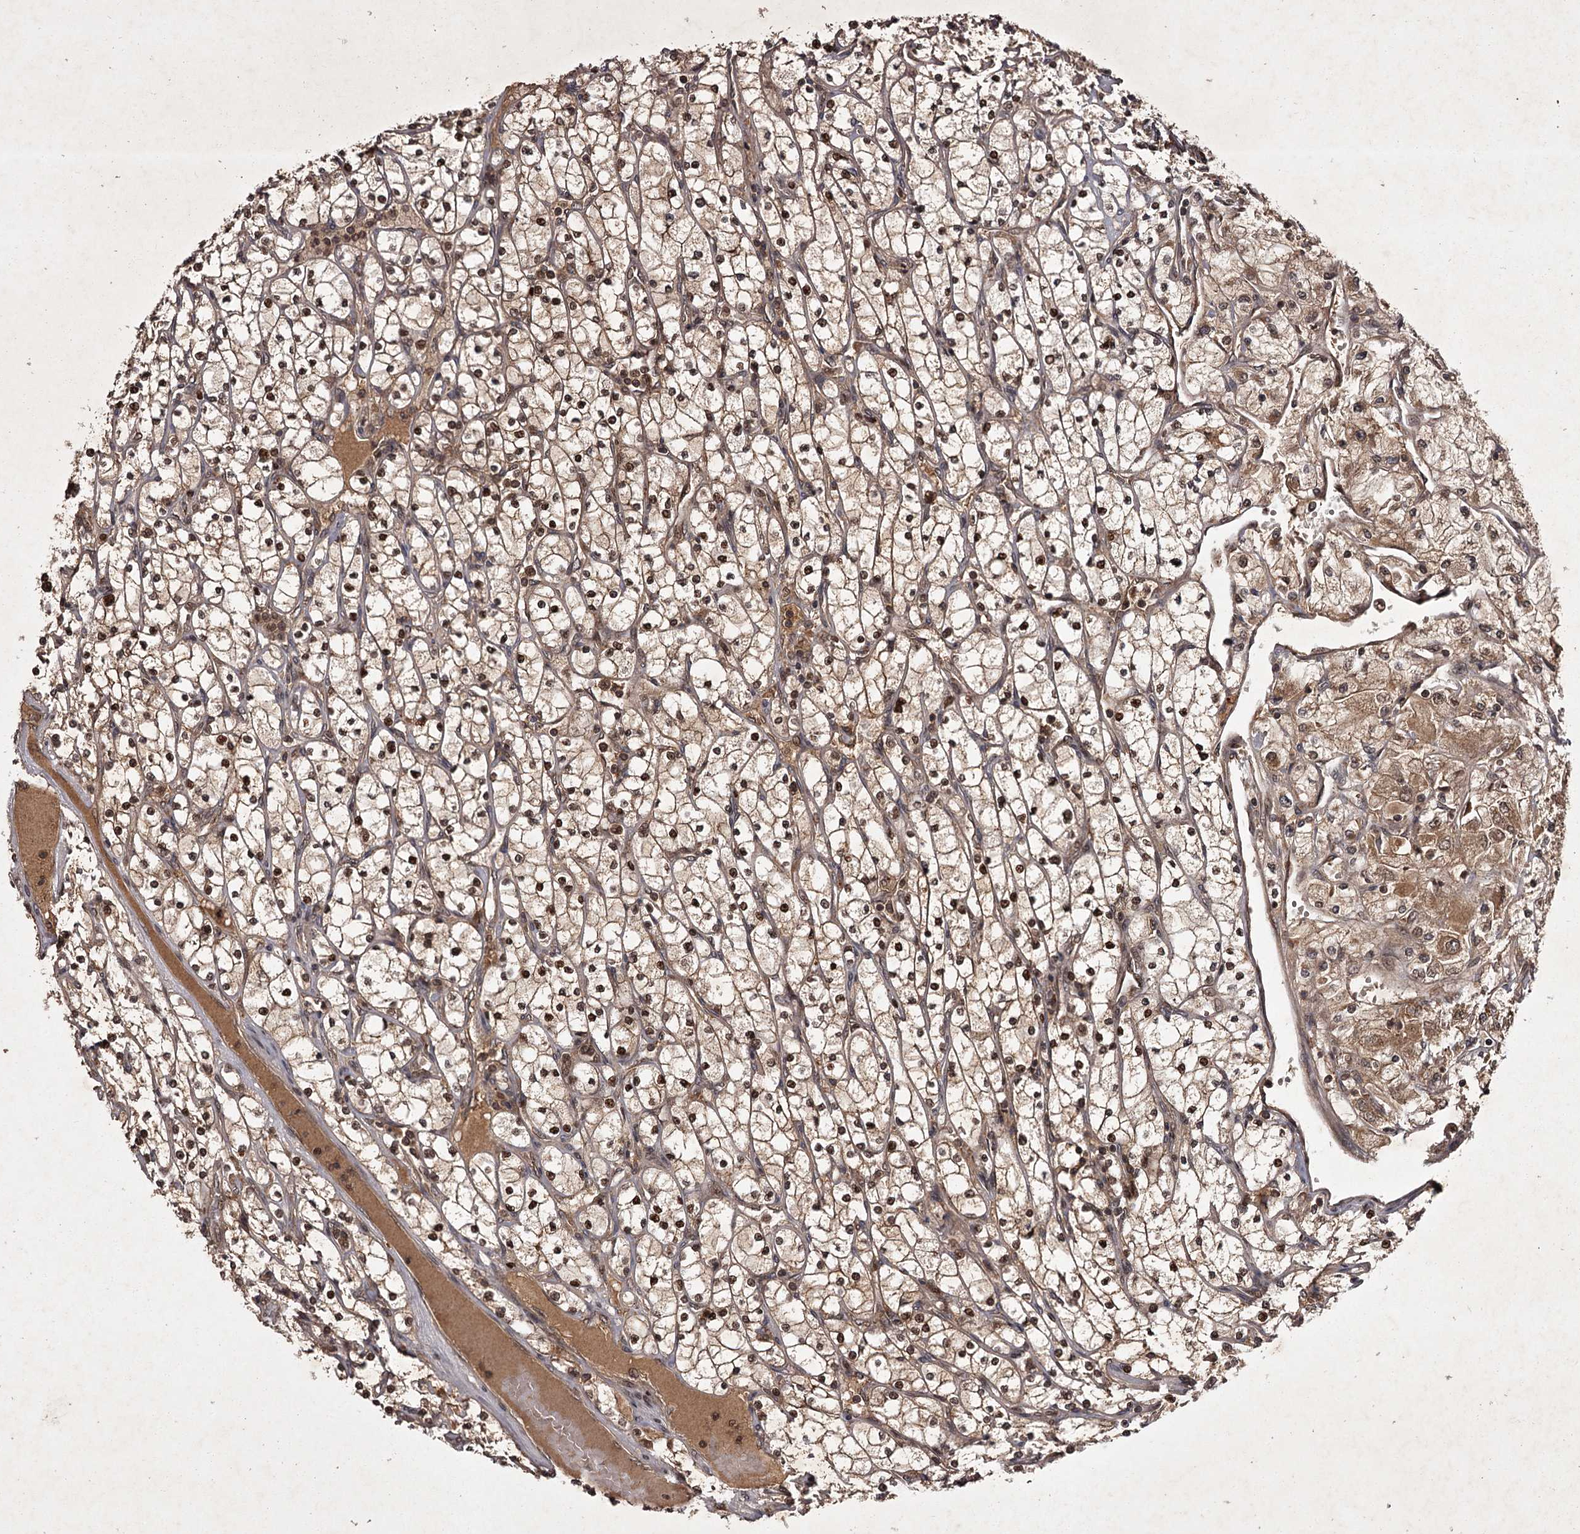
{"staining": {"intensity": "moderate", "quantity": "25%-75%", "location": "cytoplasmic/membranous"}, "tissue": "renal cancer", "cell_type": "Tumor cells", "image_type": "cancer", "snomed": [{"axis": "morphology", "description": "Adenocarcinoma, NOS"}, {"axis": "topography", "description": "Kidney"}], "caption": "Tumor cells show moderate cytoplasmic/membranous staining in about 25%-75% of cells in renal cancer (adenocarcinoma). The staining was performed using DAB, with brown indicating positive protein expression. Nuclei are stained blue with hematoxylin.", "gene": "TBC1D23", "patient": {"sex": "male", "age": 80}}